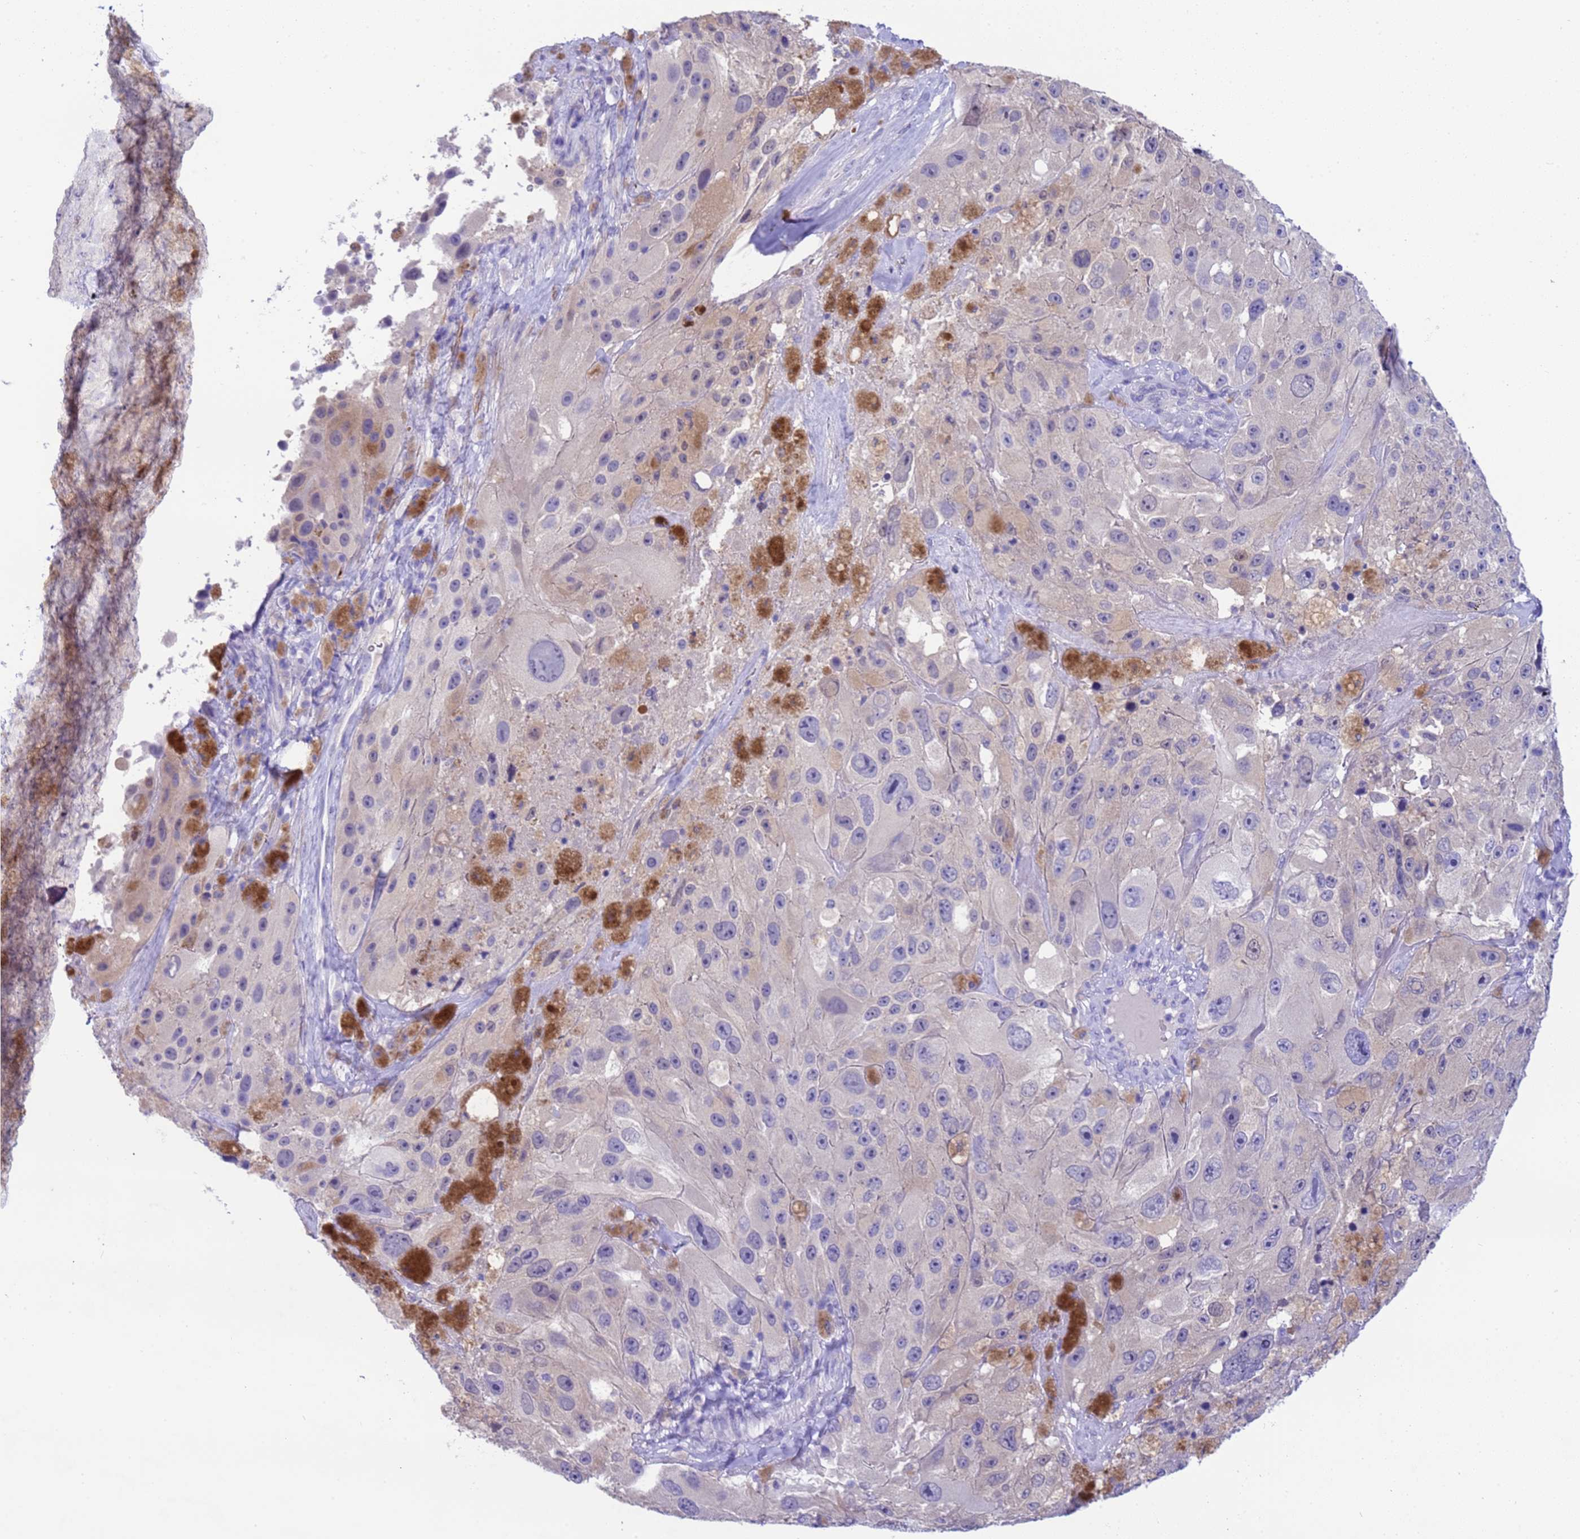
{"staining": {"intensity": "negative", "quantity": "none", "location": "none"}, "tissue": "melanoma", "cell_type": "Tumor cells", "image_type": "cancer", "snomed": [{"axis": "morphology", "description": "Malignant melanoma, Metastatic site"}, {"axis": "topography", "description": "Lymph node"}], "caption": "Immunohistochemistry (IHC) histopathology image of neoplastic tissue: human melanoma stained with DAB reveals no significant protein staining in tumor cells. (Stains: DAB (3,3'-diaminobenzidine) immunohistochemistry (IHC) with hematoxylin counter stain, Microscopy: brightfield microscopy at high magnification).", "gene": "USP38", "patient": {"sex": "male", "age": 62}}